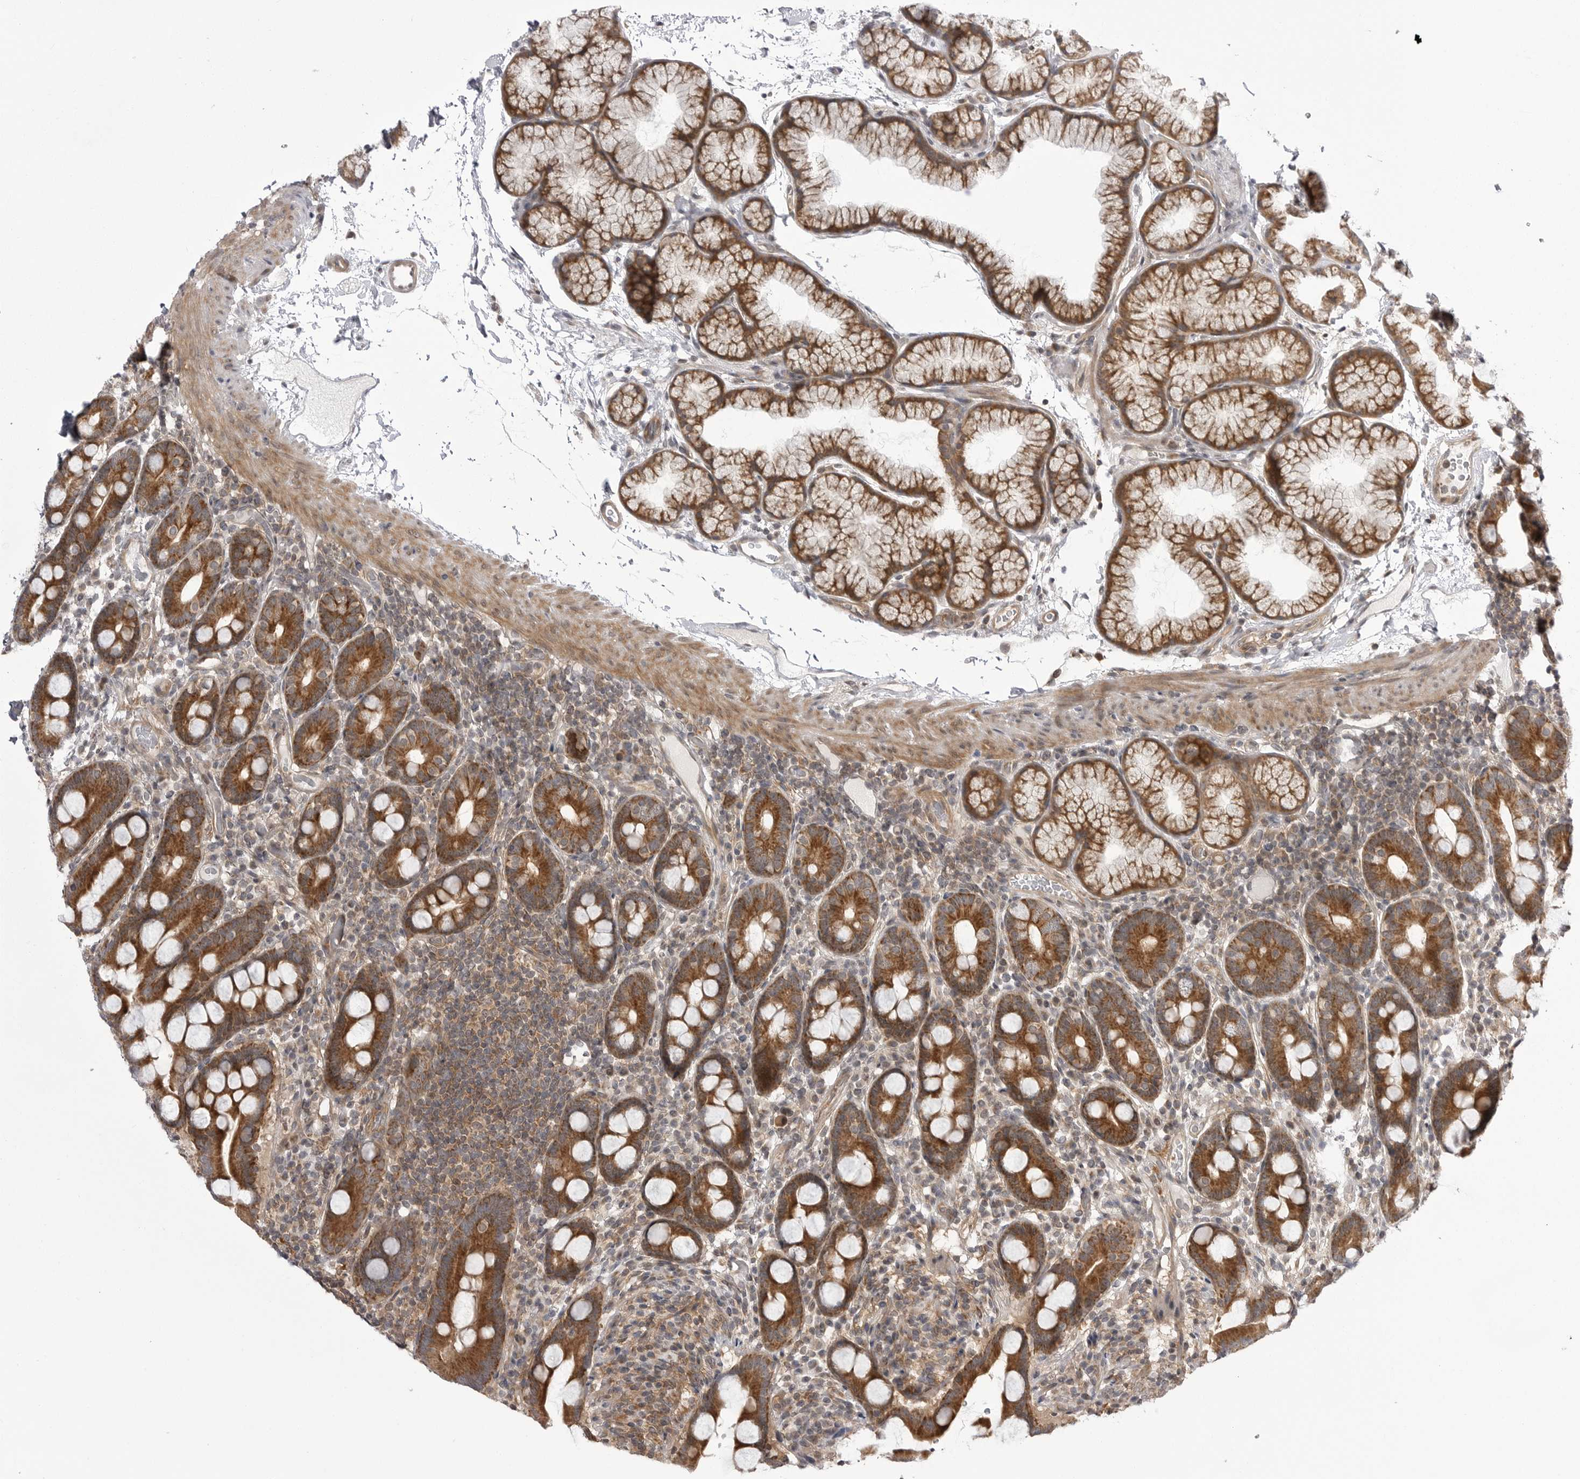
{"staining": {"intensity": "strong", "quantity": ">75%", "location": "cytoplasmic/membranous"}, "tissue": "duodenum", "cell_type": "Glandular cells", "image_type": "normal", "snomed": [{"axis": "morphology", "description": "Normal tissue, NOS"}, {"axis": "topography", "description": "Duodenum"}], "caption": "Immunohistochemistry staining of normal duodenum, which shows high levels of strong cytoplasmic/membranous expression in about >75% of glandular cells indicating strong cytoplasmic/membranous protein expression. The staining was performed using DAB (brown) for protein detection and nuclei were counterstained in hematoxylin (blue).", "gene": "CCDC18", "patient": {"sex": "male", "age": 54}}